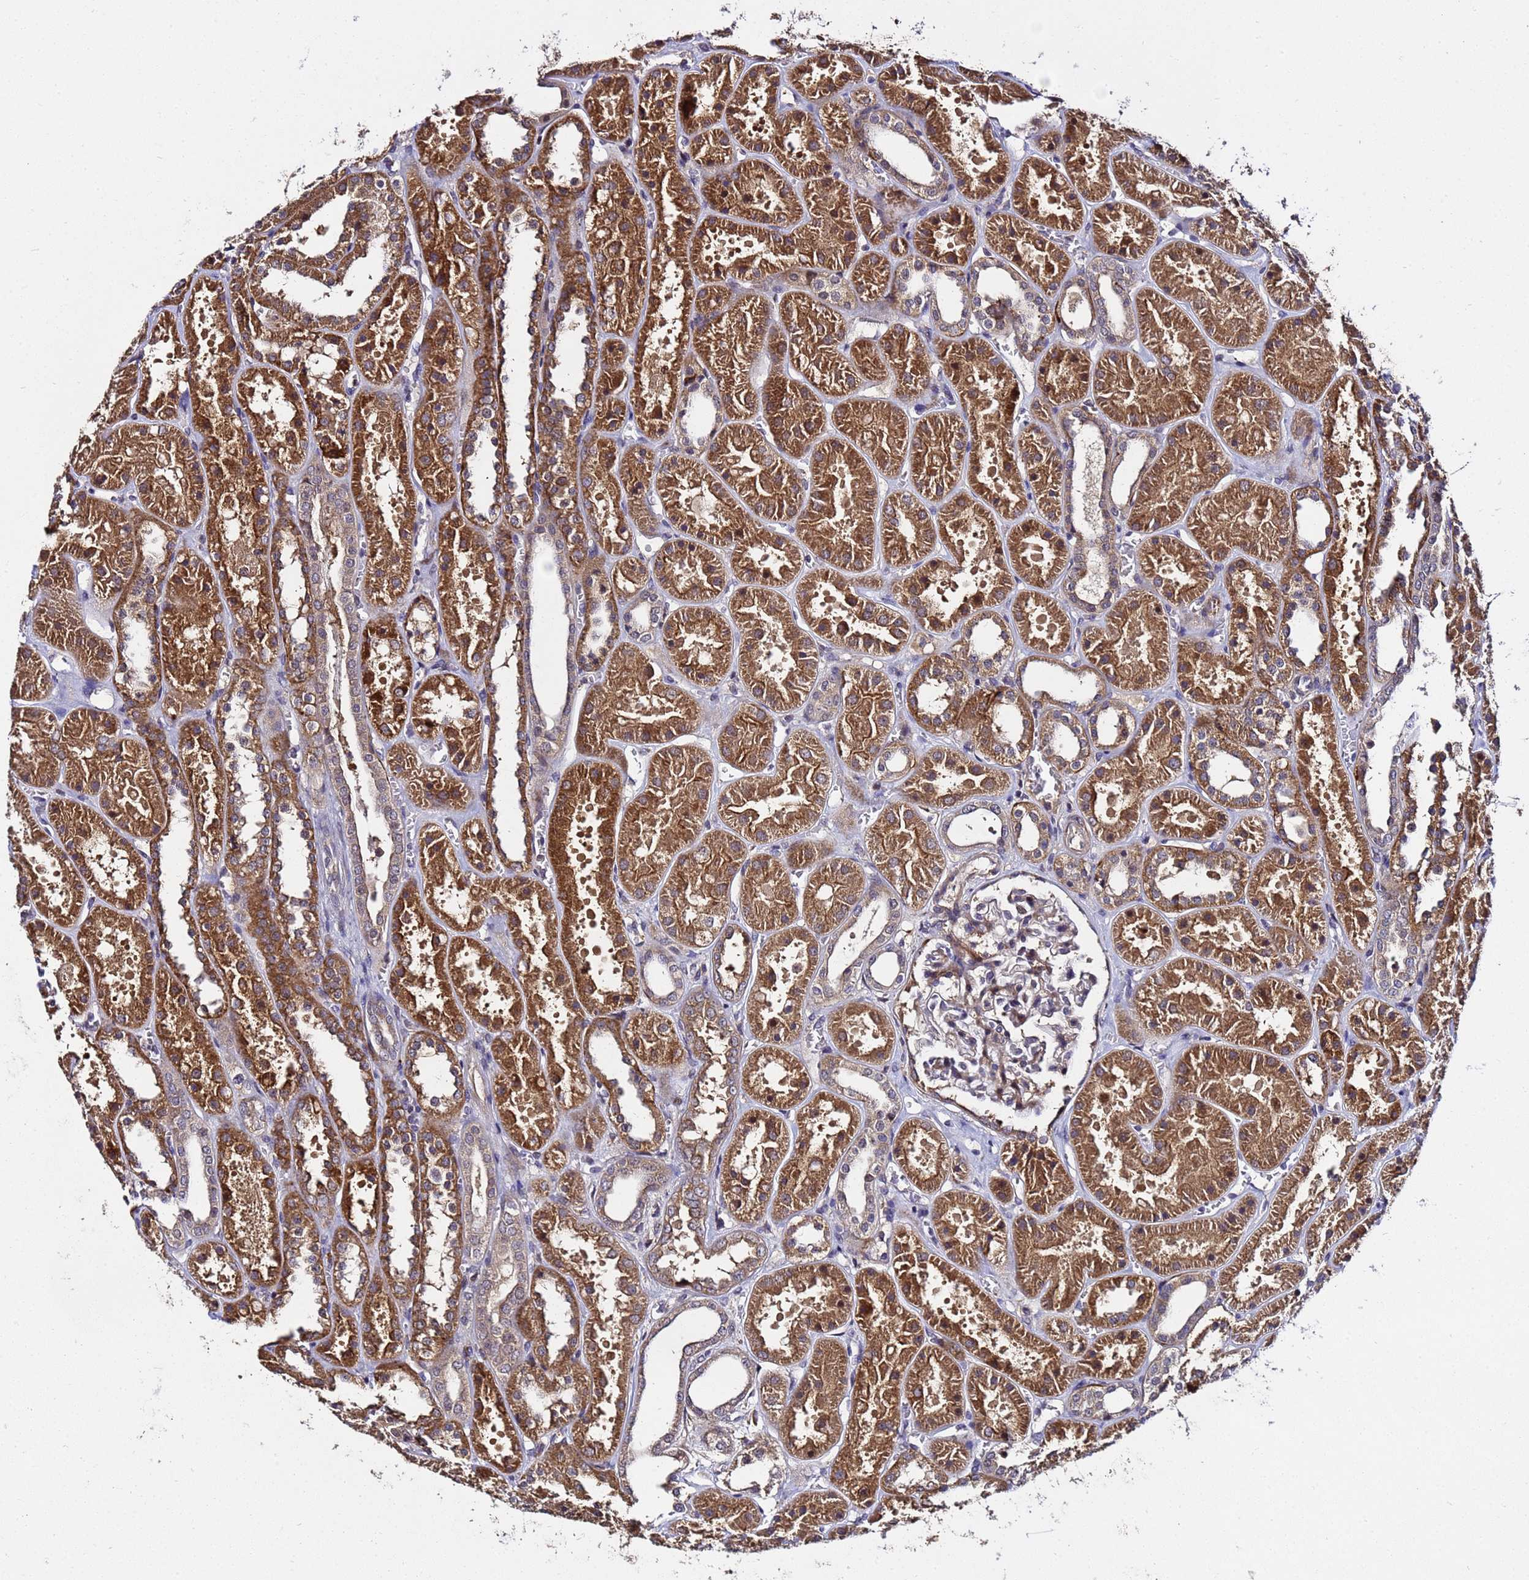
{"staining": {"intensity": "moderate", "quantity": "25%-75%", "location": "cytoplasmic/membranous"}, "tissue": "kidney", "cell_type": "Cells in glomeruli", "image_type": "normal", "snomed": [{"axis": "morphology", "description": "Normal tissue, NOS"}, {"axis": "topography", "description": "Kidney"}], "caption": "Benign kidney exhibits moderate cytoplasmic/membranous positivity in about 25%-75% of cells in glomeruli.", "gene": "PLXDC2", "patient": {"sex": "female", "age": 41}}